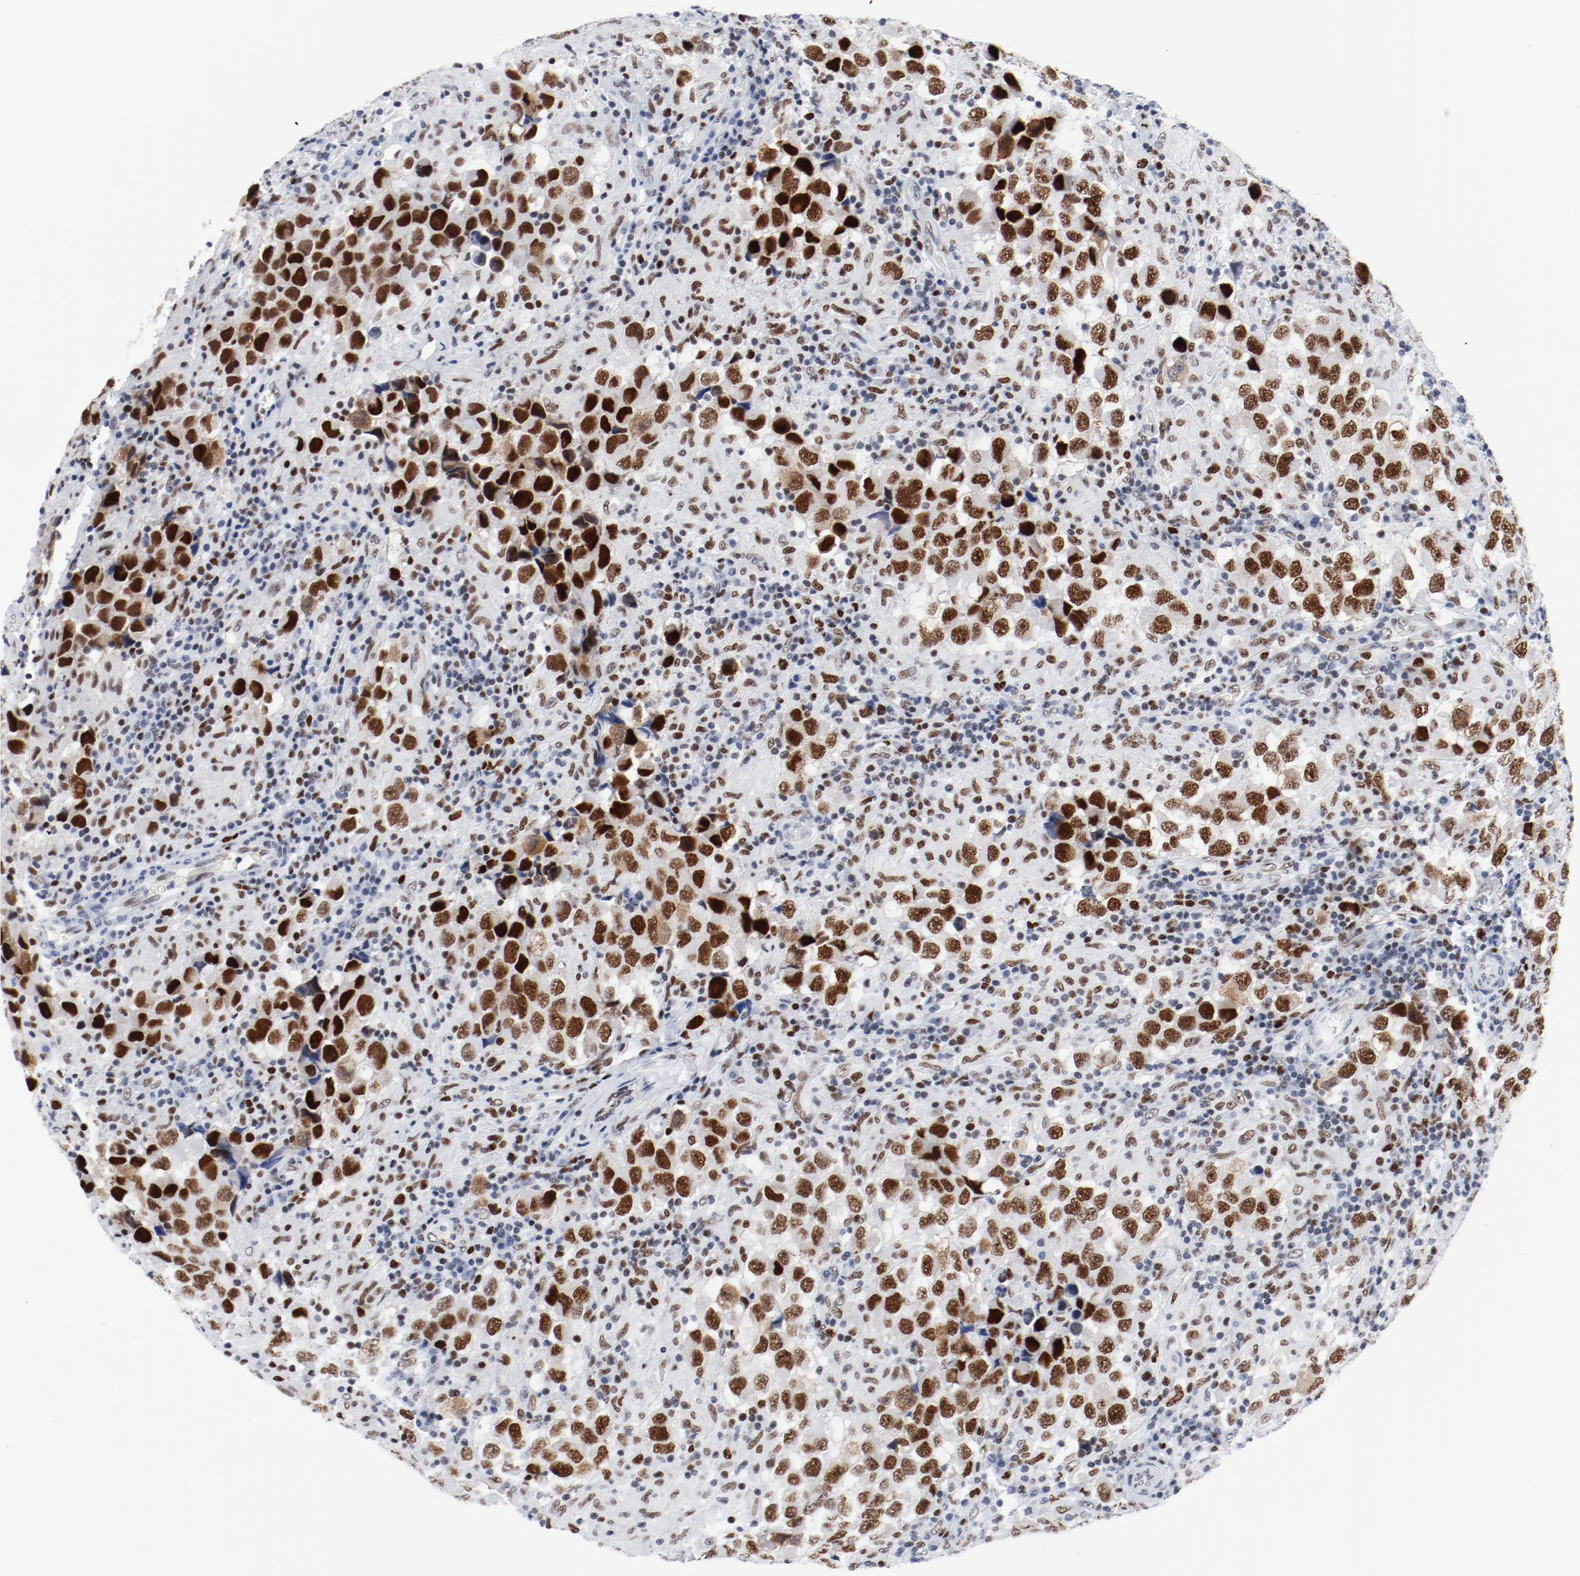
{"staining": {"intensity": "strong", "quantity": ">75%", "location": "cytoplasmic/membranous,nuclear"}, "tissue": "testis cancer", "cell_type": "Tumor cells", "image_type": "cancer", "snomed": [{"axis": "morphology", "description": "Carcinoma, Embryonal, NOS"}, {"axis": "topography", "description": "Testis"}], "caption": "A high amount of strong cytoplasmic/membranous and nuclear staining is present in about >75% of tumor cells in testis embryonal carcinoma tissue. (DAB (3,3'-diaminobenzidine) = brown stain, brightfield microscopy at high magnification).", "gene": "POLD1", "patient": {"sex": "male", "age": 21}}